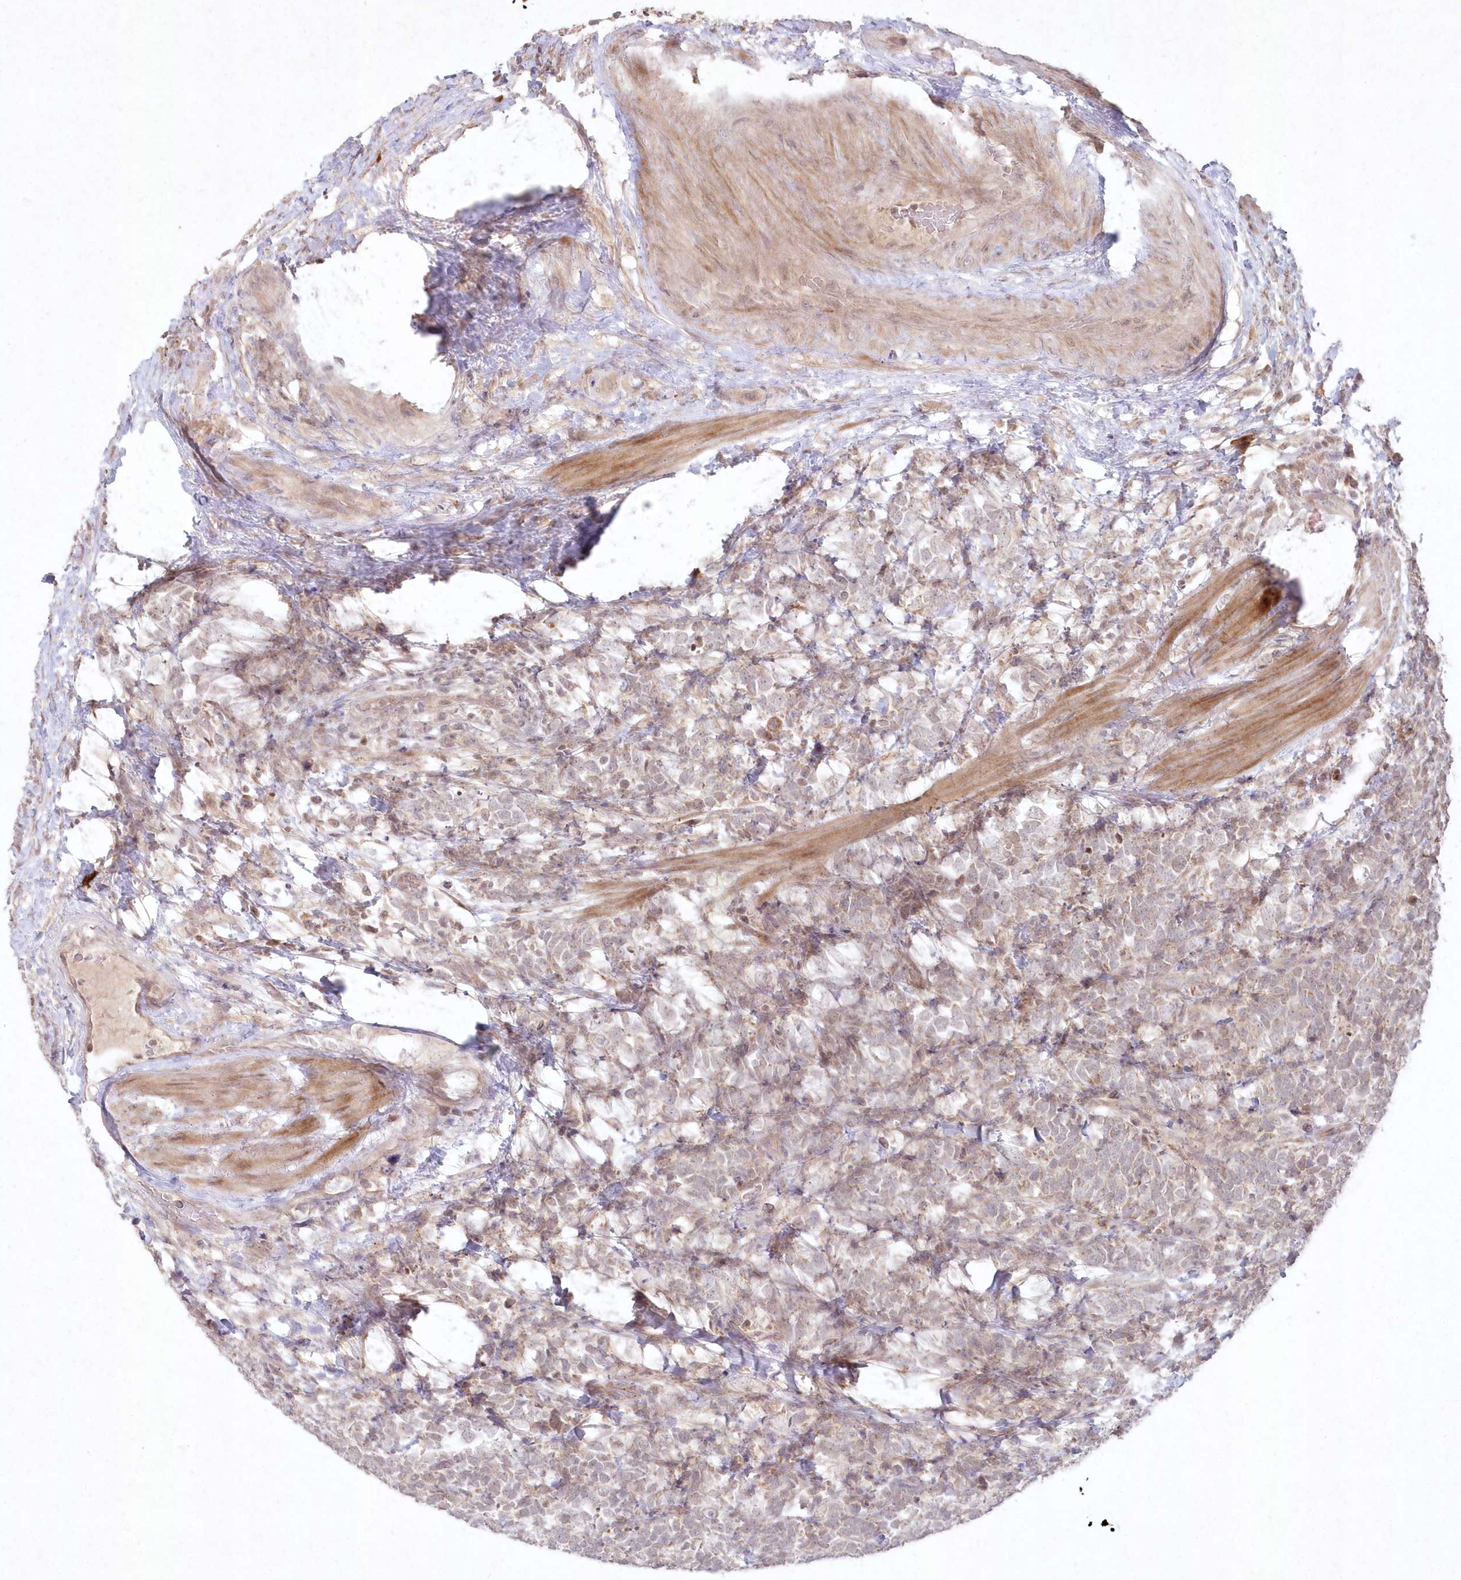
{"staining": {"intensity": "negative", "quantity": "none", "location": "none"}, "tissue": "urothelial cancer", "cell_type": "Tumor cells", "image_type": "cancer", "snomed": [{"axis": "morphology", "description": "Urothelial carcinoma, High grade"}, {"axis": "topography", "description": "Urinary bladder"}], "caption": "DAB immunohistochemical staining of urothelial cancer shows no significant expression in tumor cells.", "gene": "ASCC1", "patient": {"sex": "female", "age": 82}}